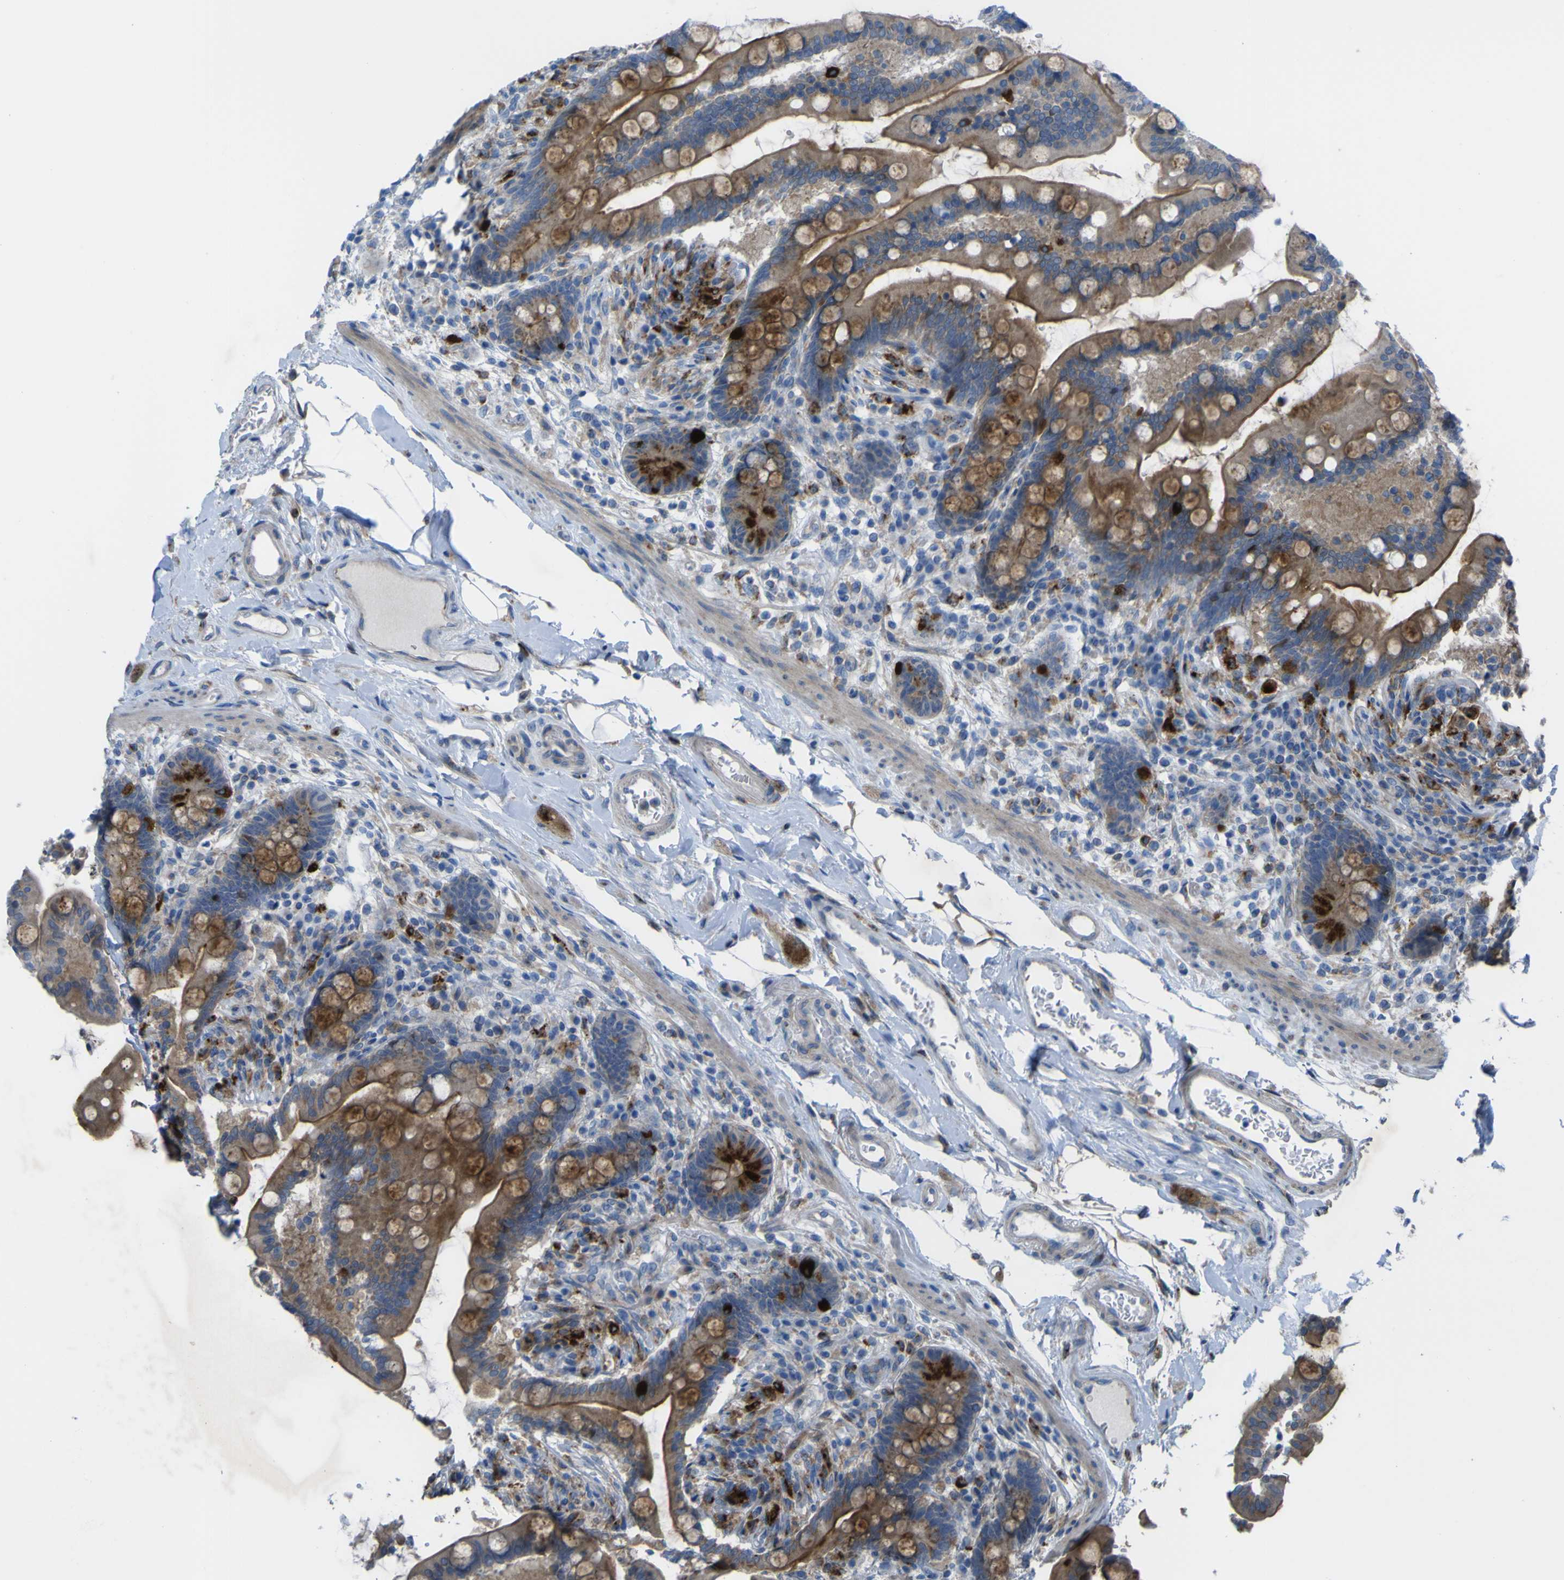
{"staining": {"intensity": "weak", "quantity": "25%-75%", "location": "cytoplasmic/membranous"}, "tissue": "colon", "cell_type": "Endothelial cells", "image_type": "normal", "snomed": [{"axis": "morphology", "description": "Normal tissue, NOS"}, {"axis": "topography", "description": "Colon"}], "caption": "DAB (3,3'-diaminobenzidine) immunohistochemical staining of normal human colon reveals weak cytoplasmic/membranous protein staining in approximately 25%-75% of endothelial cells. (brown staining indicates protein expression, while blue staining denotes nuclei).", "gene": "CST3", "patient": {"sex": "male", "age": 73}}